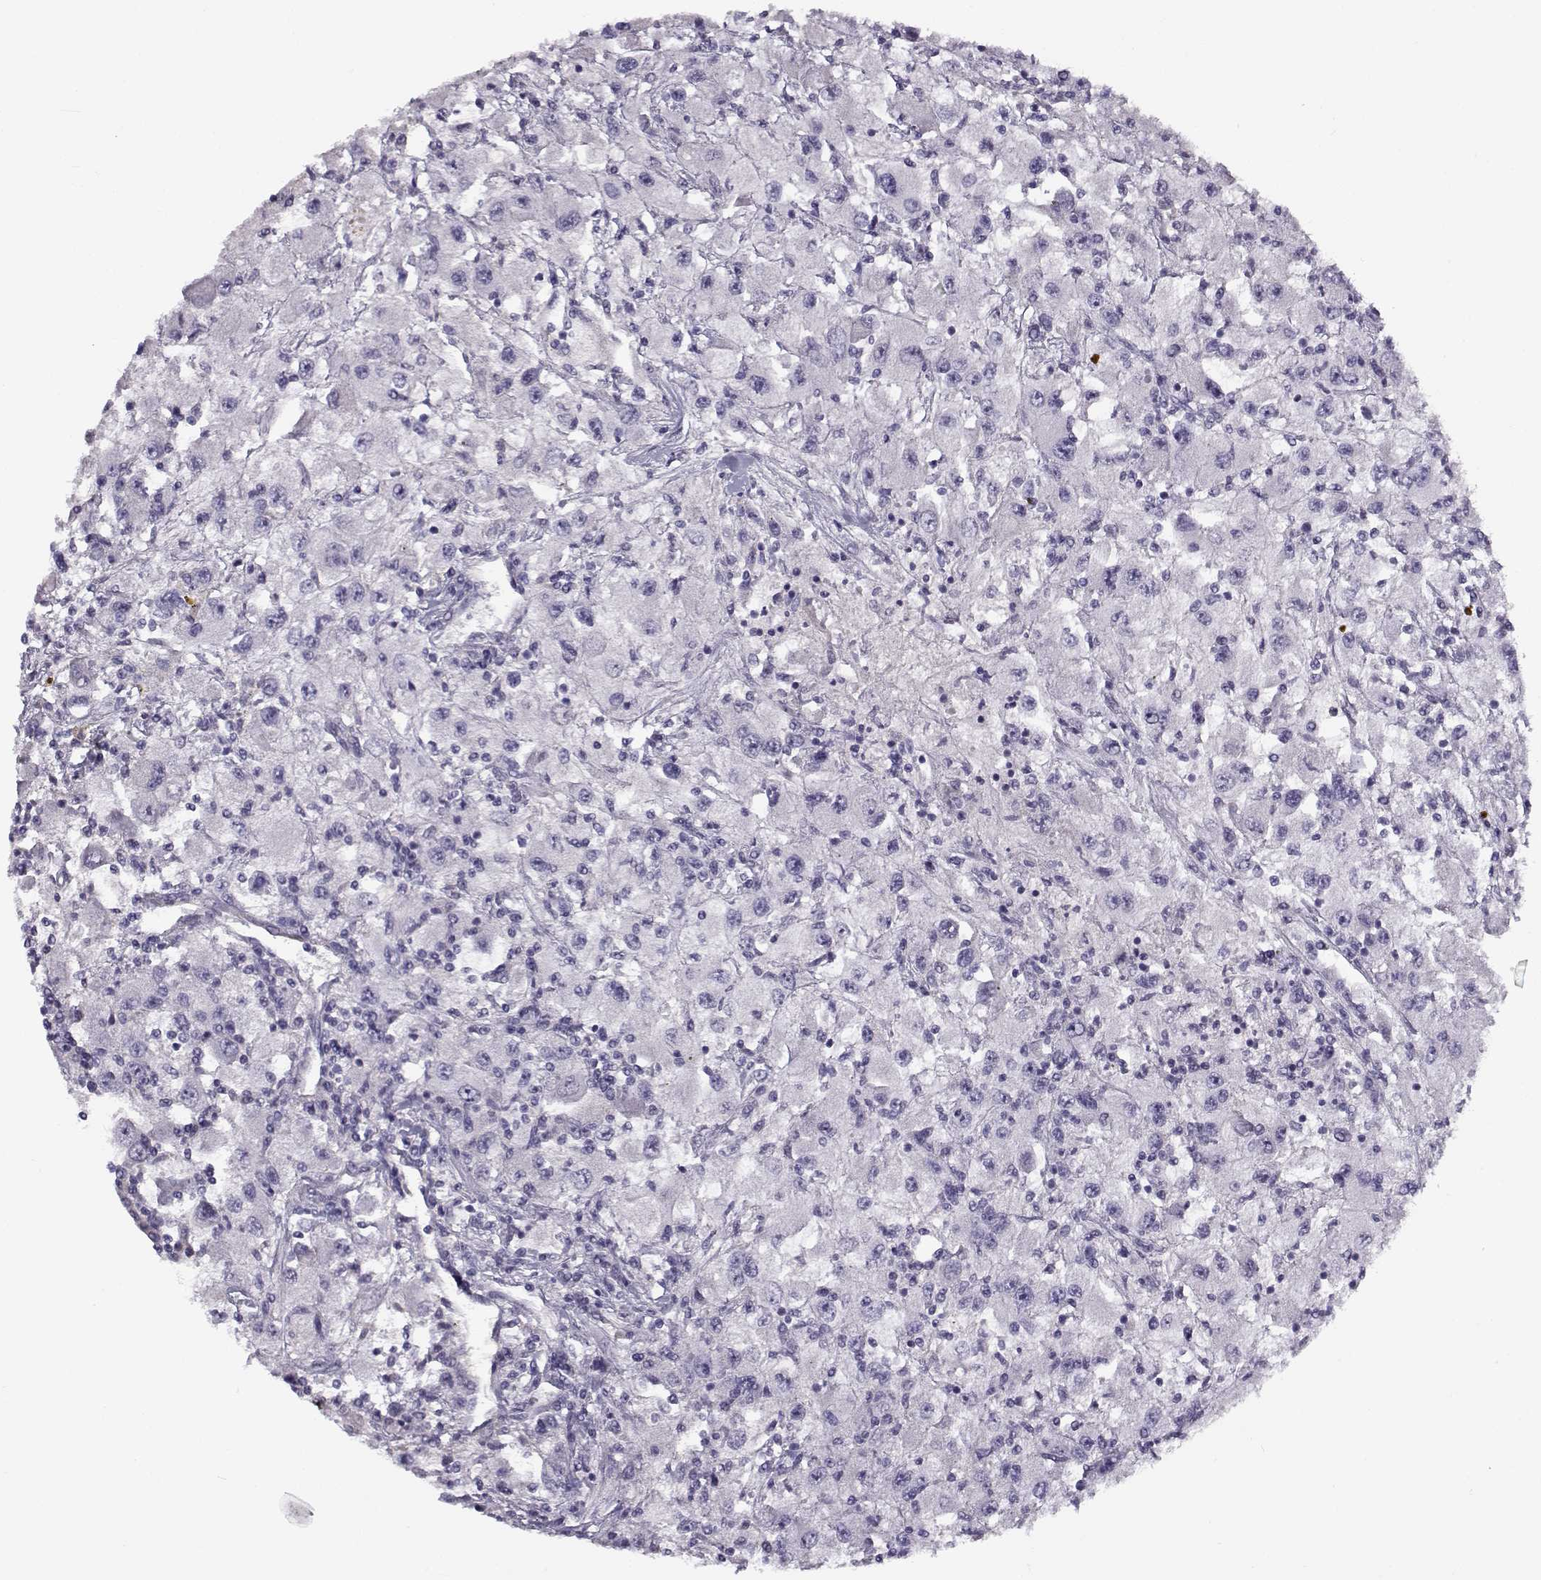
{"staining": {"intensity": "negative", "quantity": "none", "location": "none"}, "tissue": "renal cancer", "cell_type": "Tumor cells", "image_type": "cancer", "snomed": [{"axis": "morphology", "description": "Adenocarcinoma, NOS"}, {"axis": "topography", "description": "Kidney"}], "caption": "IHC of renal cancer shows no staining in tumor cells.", "gene": "TMEM145", "patient": {"sex": "female", "age": 67}}